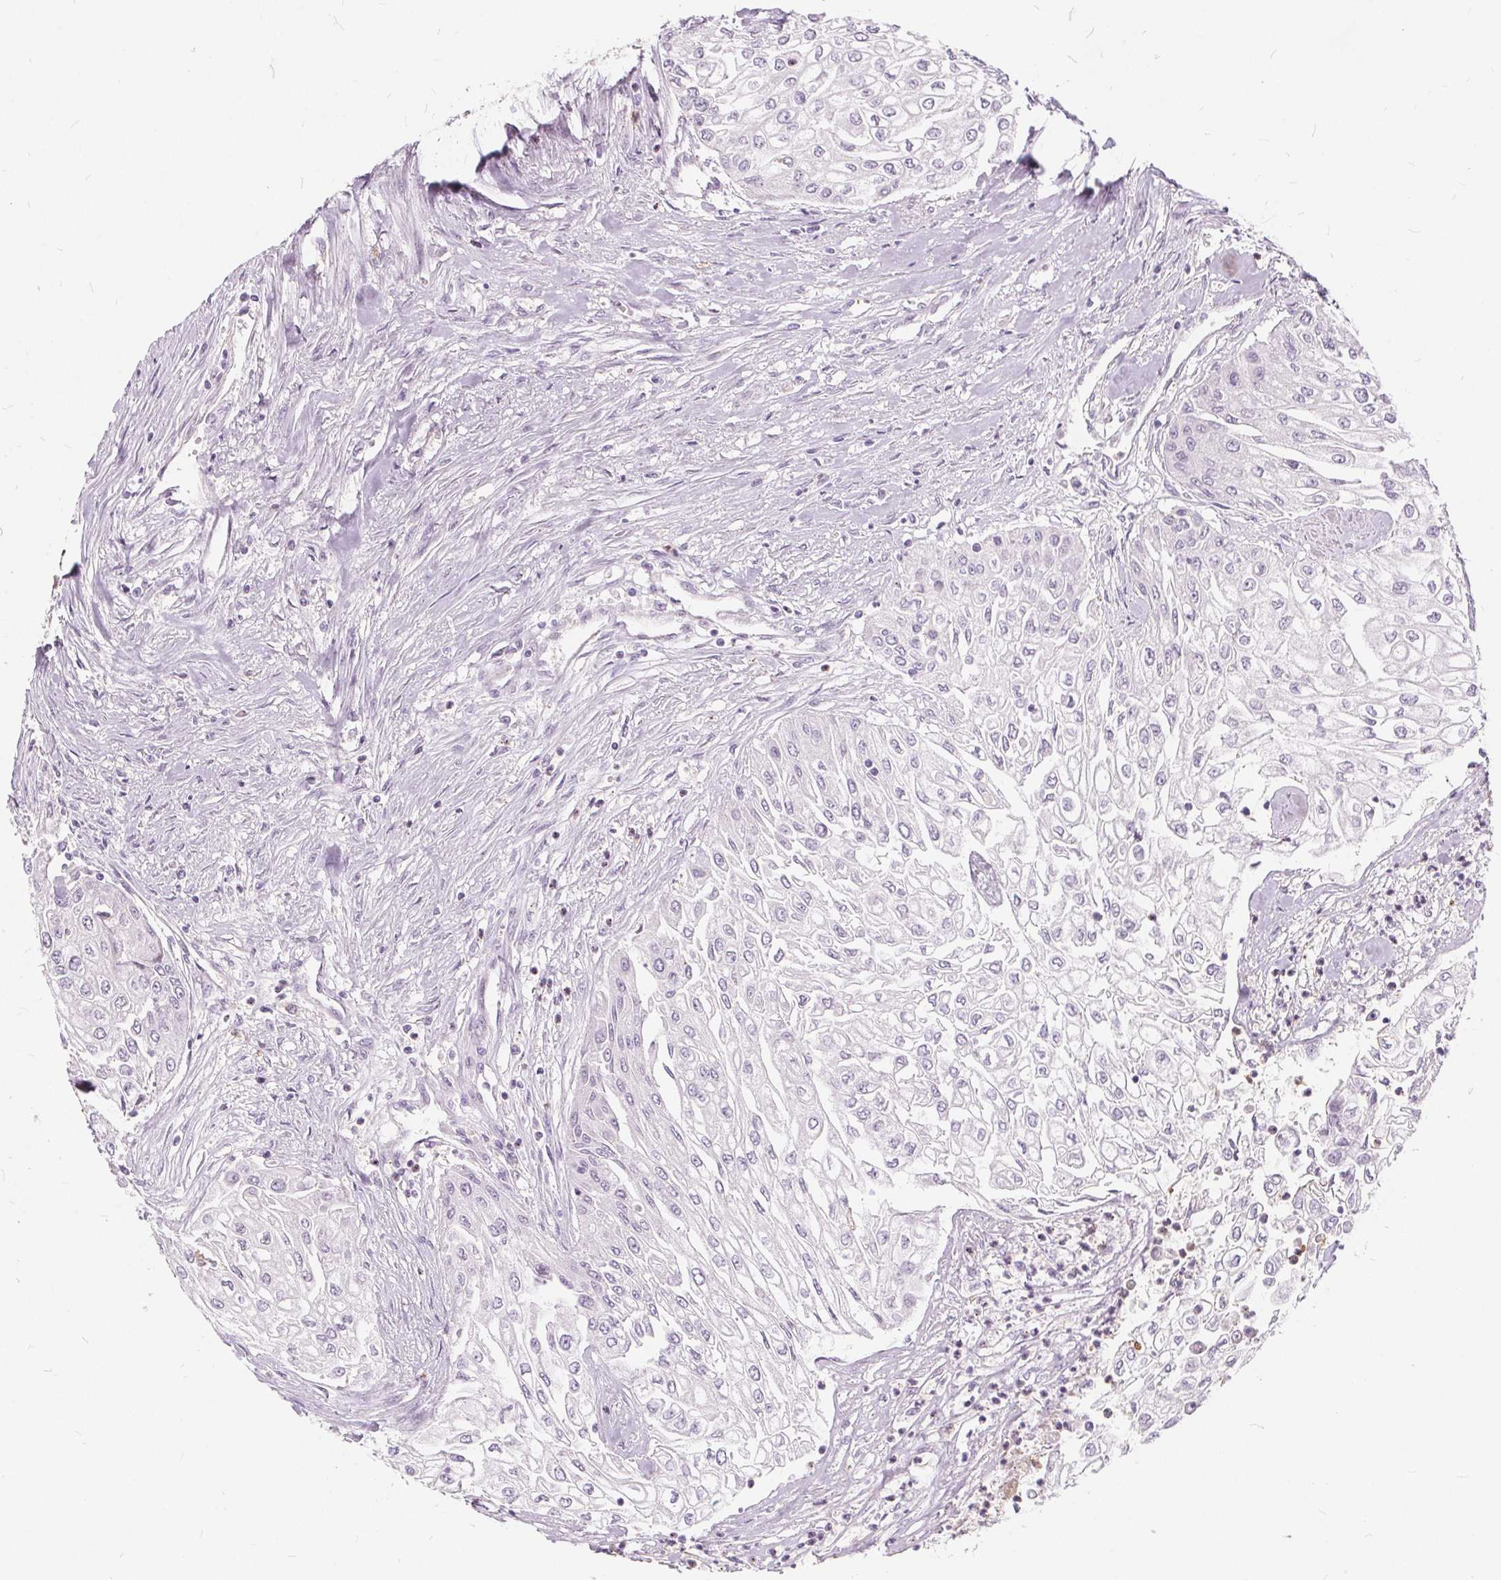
{"staining": {"intensity": "negative", "quantity": "none", "location": "none"}, "tissue": "urothelial cancer", "cell_type": "Tumor cells", "image_type": "cancer", "snomed": [{"axis": "morphology", "description": "Urothelial carcinoma, High grade"}, {"axis": "topography", "description": "Urinary bladder"}], "caption": "Human urothelial cancer stained for a protein using IHC displays no expression in tumor cells.", "gene": "HAAO", "patient": {"sex": "male", "age": 62}}